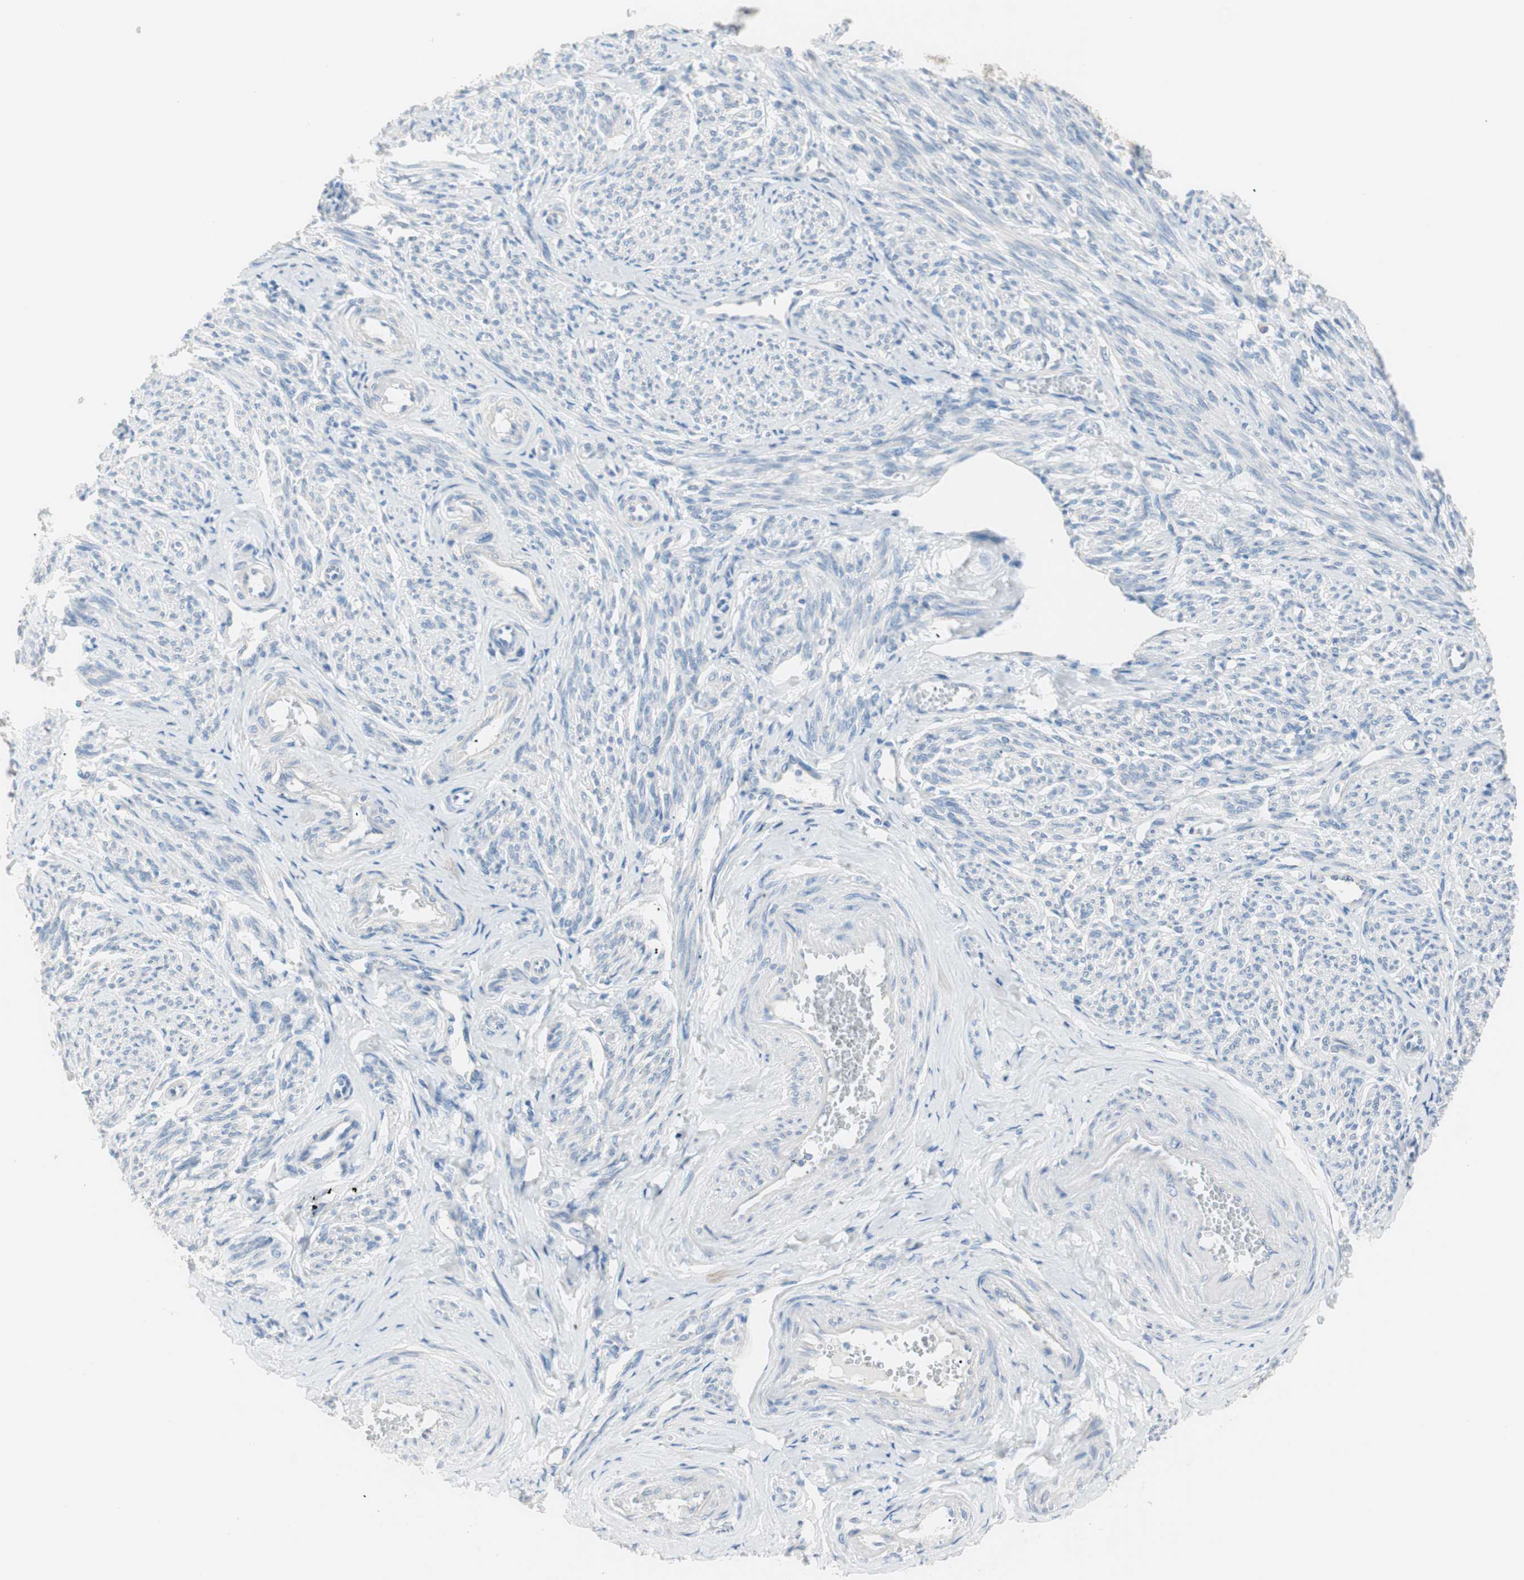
{"staining": {"intensity": "negative", "quantity": "none", "location": "none"}, "tissue": "smooth muscle", "cell_type": "Smooth muscle cells", "image_type": "normal", "snomed": [{"axis": "morphology", "description": "Normal tissue, NOS"}, {"axis": "topography", "description": "Smooth muscle"}], "caption": "The photomicrograph exhibits no significant positivity in smooth muscle cells of smooth muscle.", "gene": "VIL1", "patient": {"sex": "female", "age": 65}}